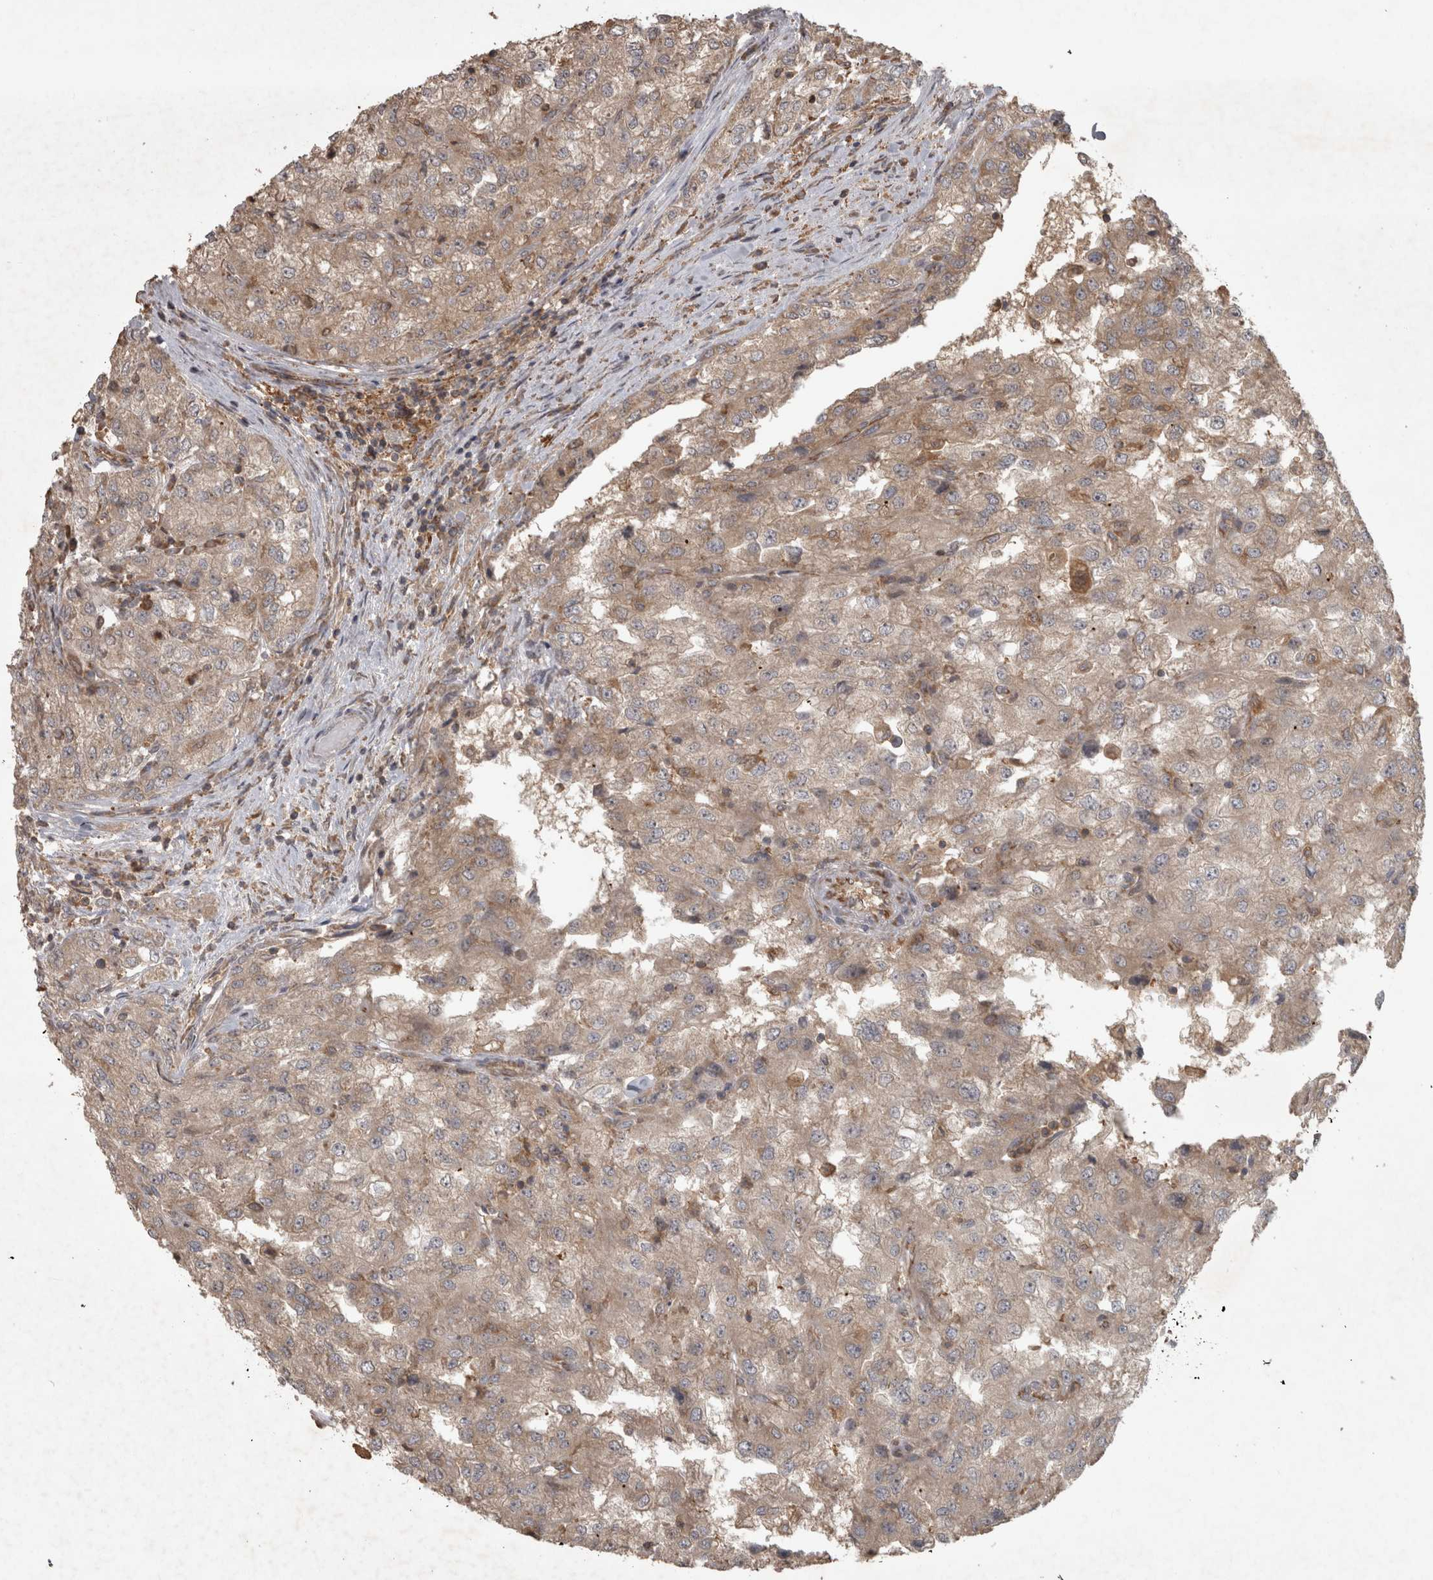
{"staining": {"intensity": "weak", "quantity": ">75%", "location": "cytoplasmic/membranous"}, "tissue": "renal cancer", "cell_type": "Tumor cells", "image_type": "cancer", "snomed": [{"axis": "morphology", "description": "Adenocarcinoma, NOS"}, {"axis": "topography", "description": "Kidney"}], "caption": "Renal cancer (adenocarcinoma) tissue exhibits weak cytoplasmic/membranous positivity in about >75% of tumor cells", "gene": "MICU3", "patient": {"sex": "female", "age": 54}}